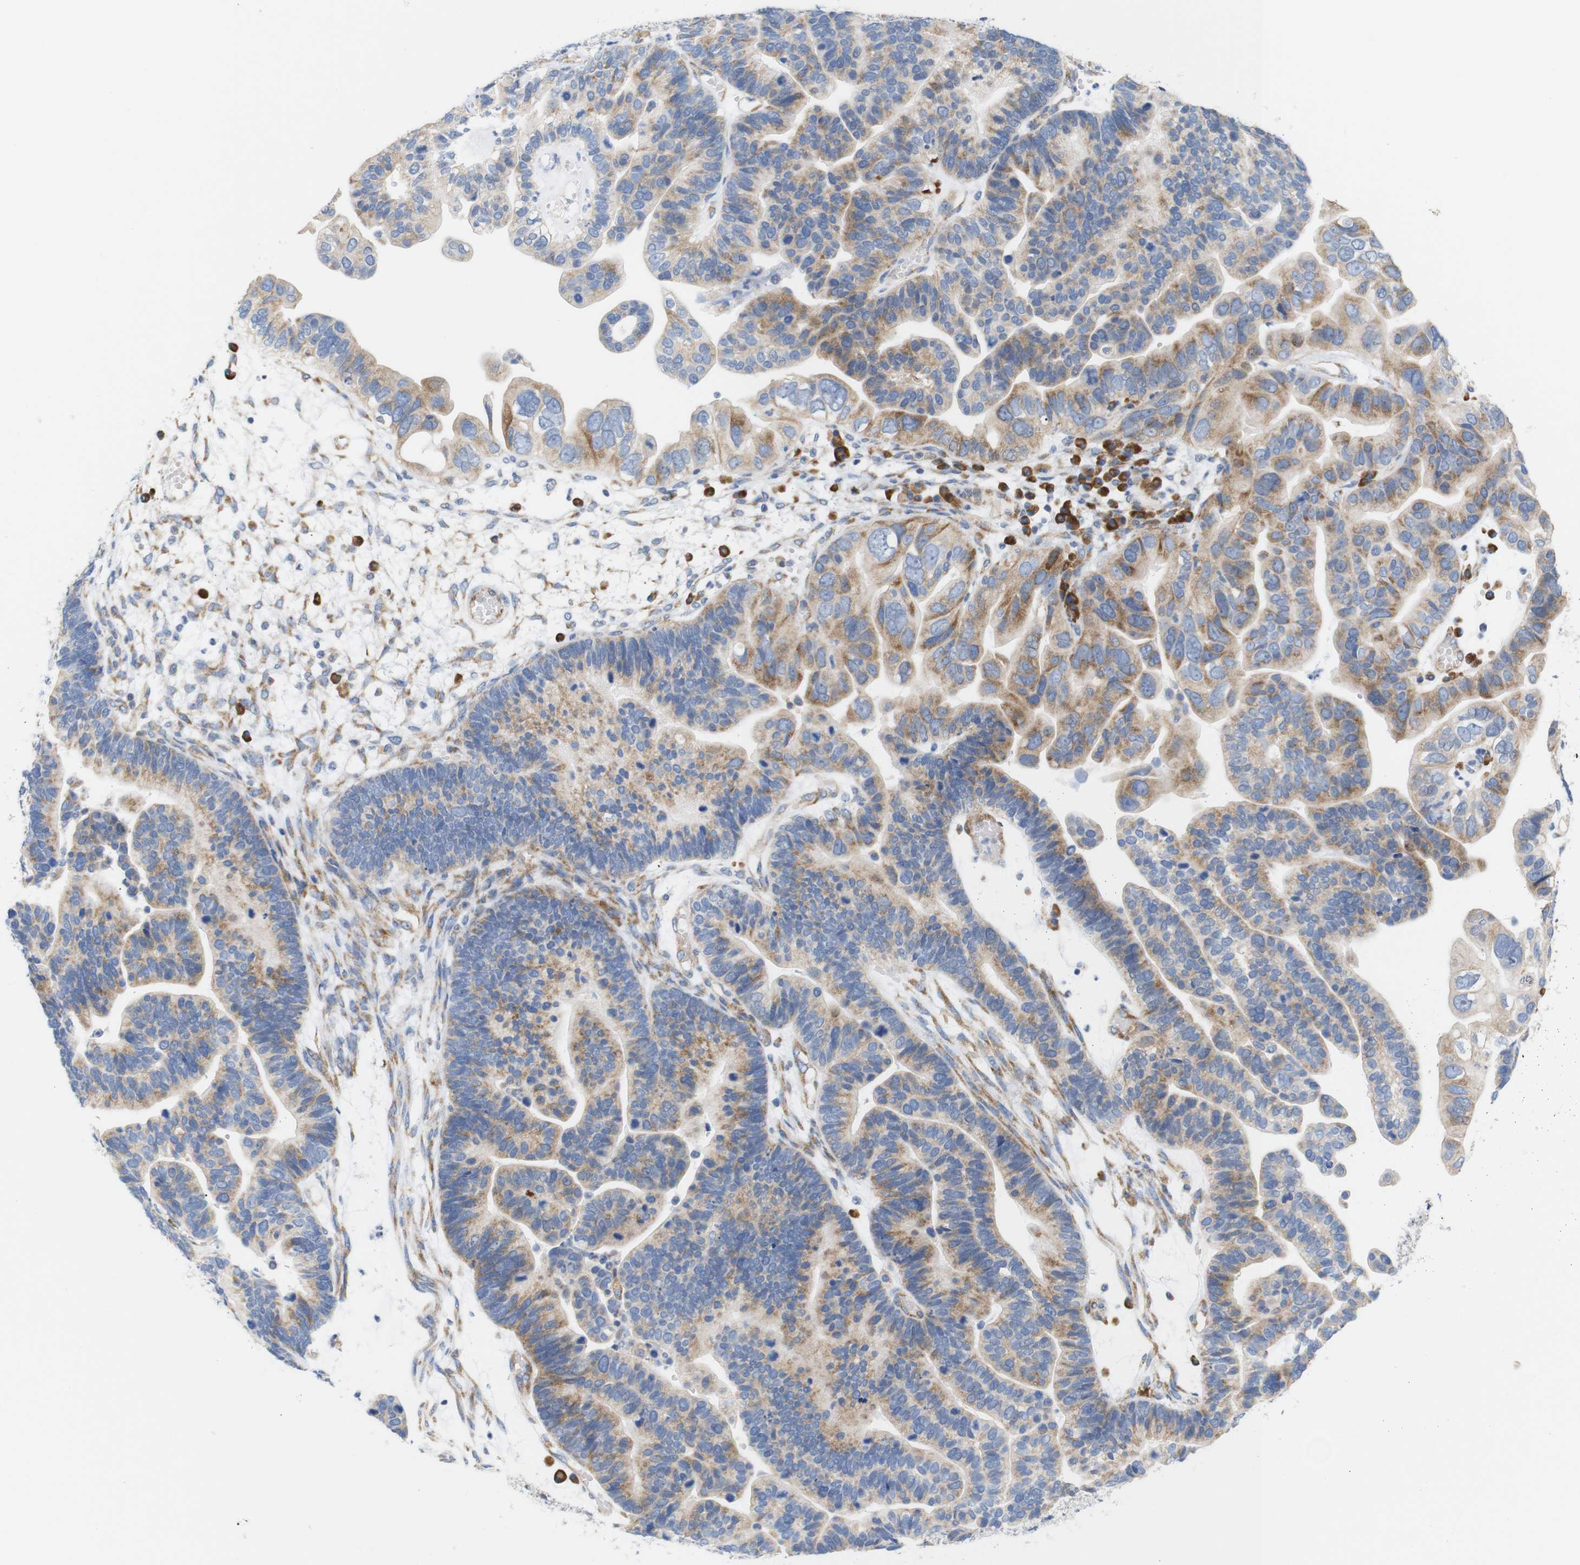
{"staining": {"intensity": "moderate", "quantity": ">75%", "location": "cytoplasmic/membranous"}, "tissue": "ovarian cancer", "cell_type": "Tumor cells", "image_type": "cancer", "snomed": [{"axis": "morphology", "description": "Cystadenocarcinoma, serous, NOS"}, {"axis": "topography", "description": "Ovary"}], "caption": "Ovarian cancer stained with a brown dye shows moderate cytoplasmic/membranous positive positivity in approximately >75% of tumor cells.", "gene": "TRIM5", "patient": {"sex": "female", "age": 56}}